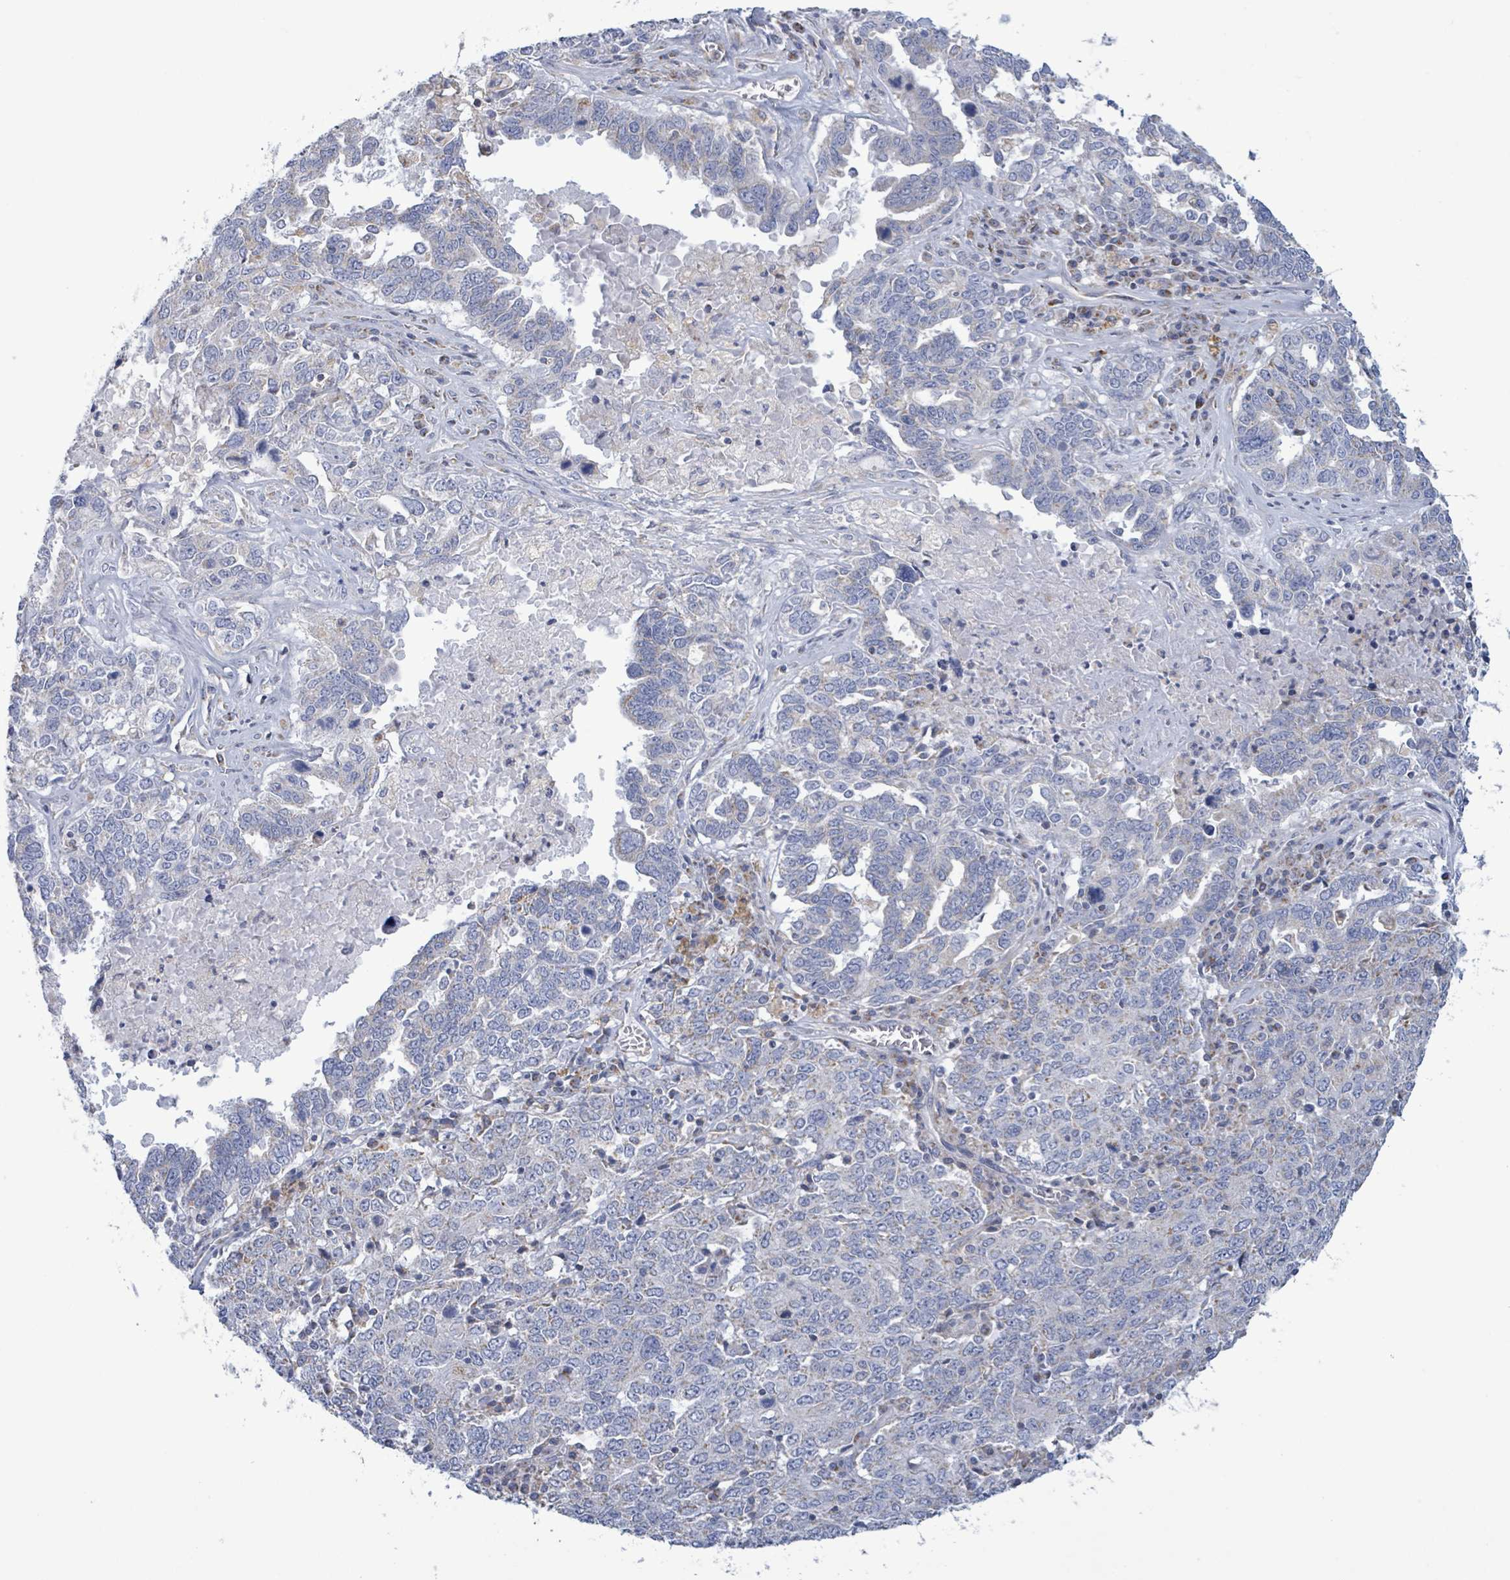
{"staining": {"intensity": "negative", "quantity": "none", "location": "none"}, "tissue": "ovarian cancer", "cell_type": "Tumor cells", "image_type": "cancer", "snomed": [{"axis": "morphology", "description": "Carcinoma, endometroid"}, {"axis": "topography", "description": "Ovary"}], "caption": "Photomicrograph shows no protein expression in tumor cells of ovarian cancer tissue. (Stains: DAB (3,3'-diaminobenzidine) immunohistochemistry (IHC) with hematoxylin counter stain, Microscopy: brightfield microscopy at high magnification).", "gene": "AKR1C4", "patient": {"sex": "female", "age": 62}}